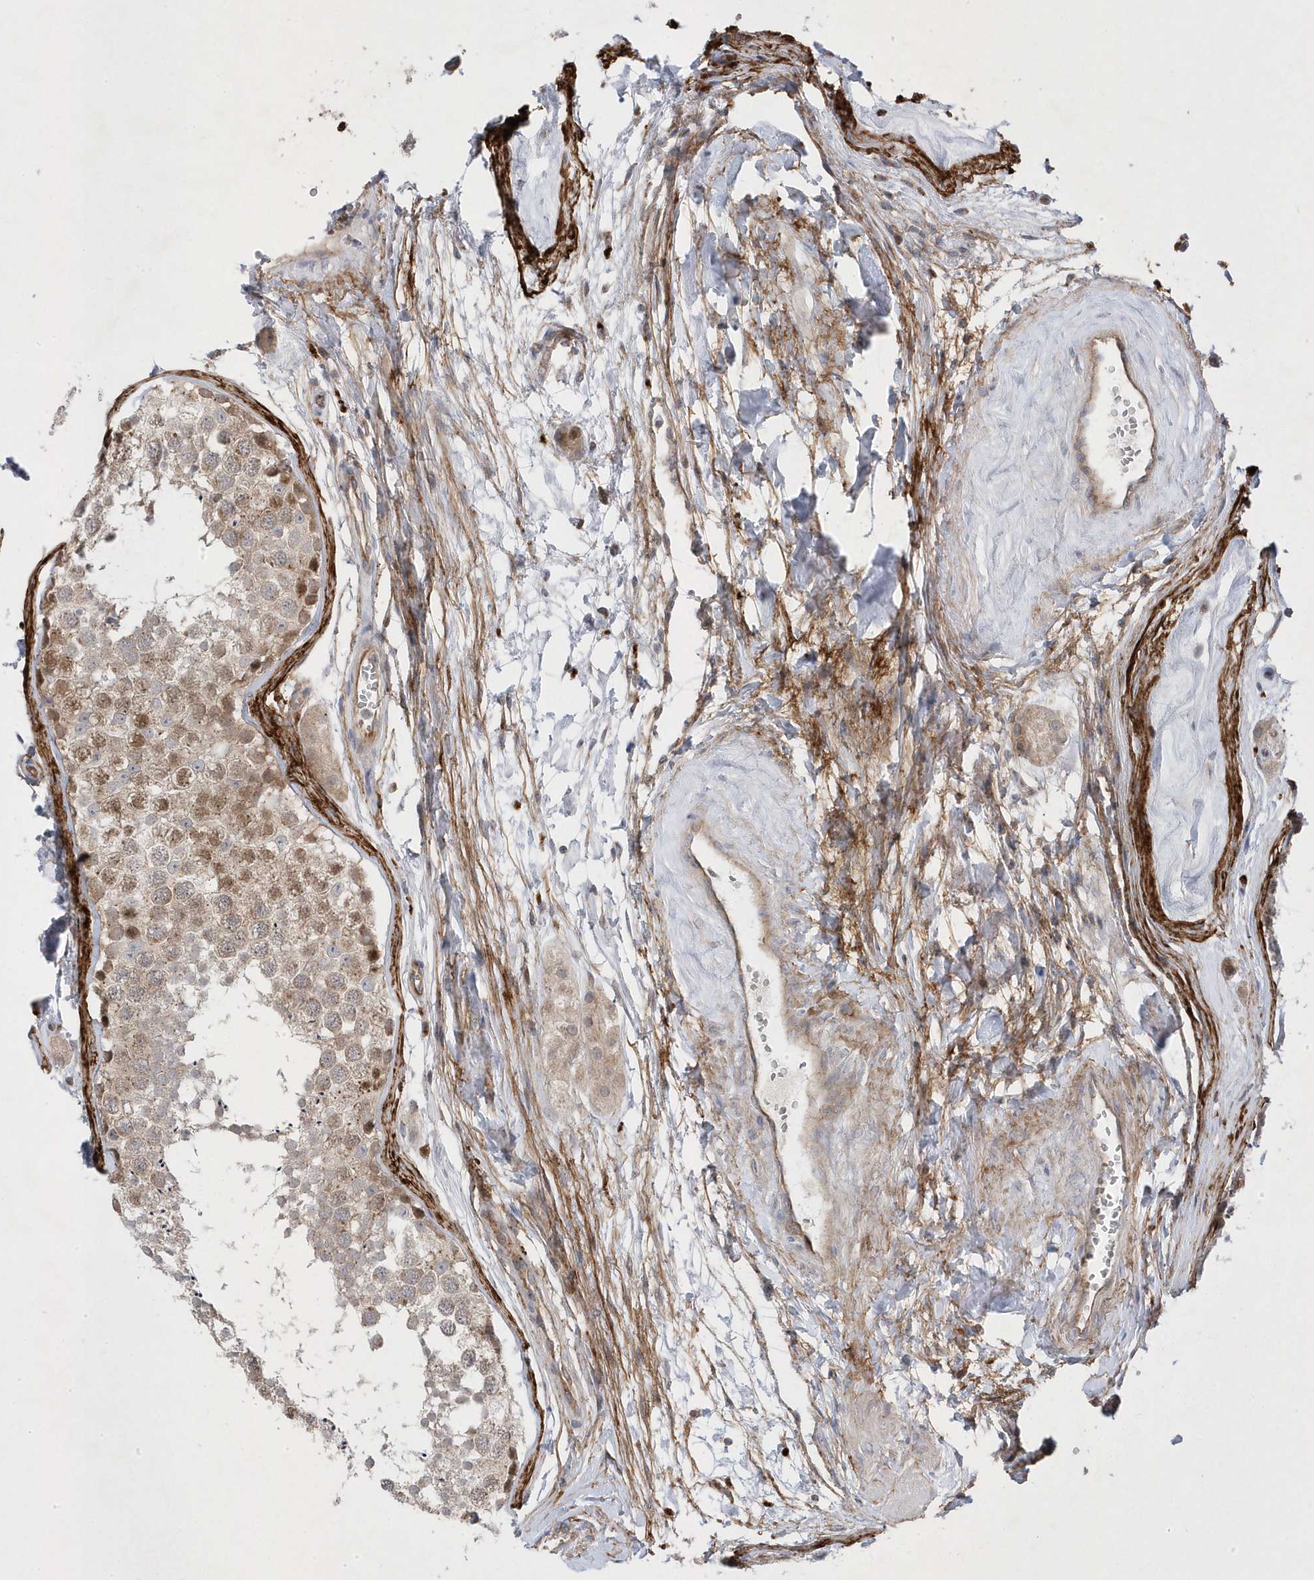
{"staining": {"intensity": "moderate", "quantity": "<25%", "location": "nuclear"}, "tissue": "testis", "cell_type": "Cells in seminiferous ducts", "image_type": "normal", "snomed": [{"axis": "morphology", "description": "Normal tissue, NOS"}, {"axis": "topography", "description": "Testis"}], "caption": "The image shows immunohistochemical staining of normal testis. There is moderate nuclear positivity is seen in approximately <25% of cells in seminiferous ducts. The protein of interest is stained brown, and the nuclei are stained in blue (DAB (3,3'-diaminobenzidine) IHC with brightfield microscopy, high magnification).", "gene": "ANAPC1", "patient": {"sex": "male", "age": 56}}